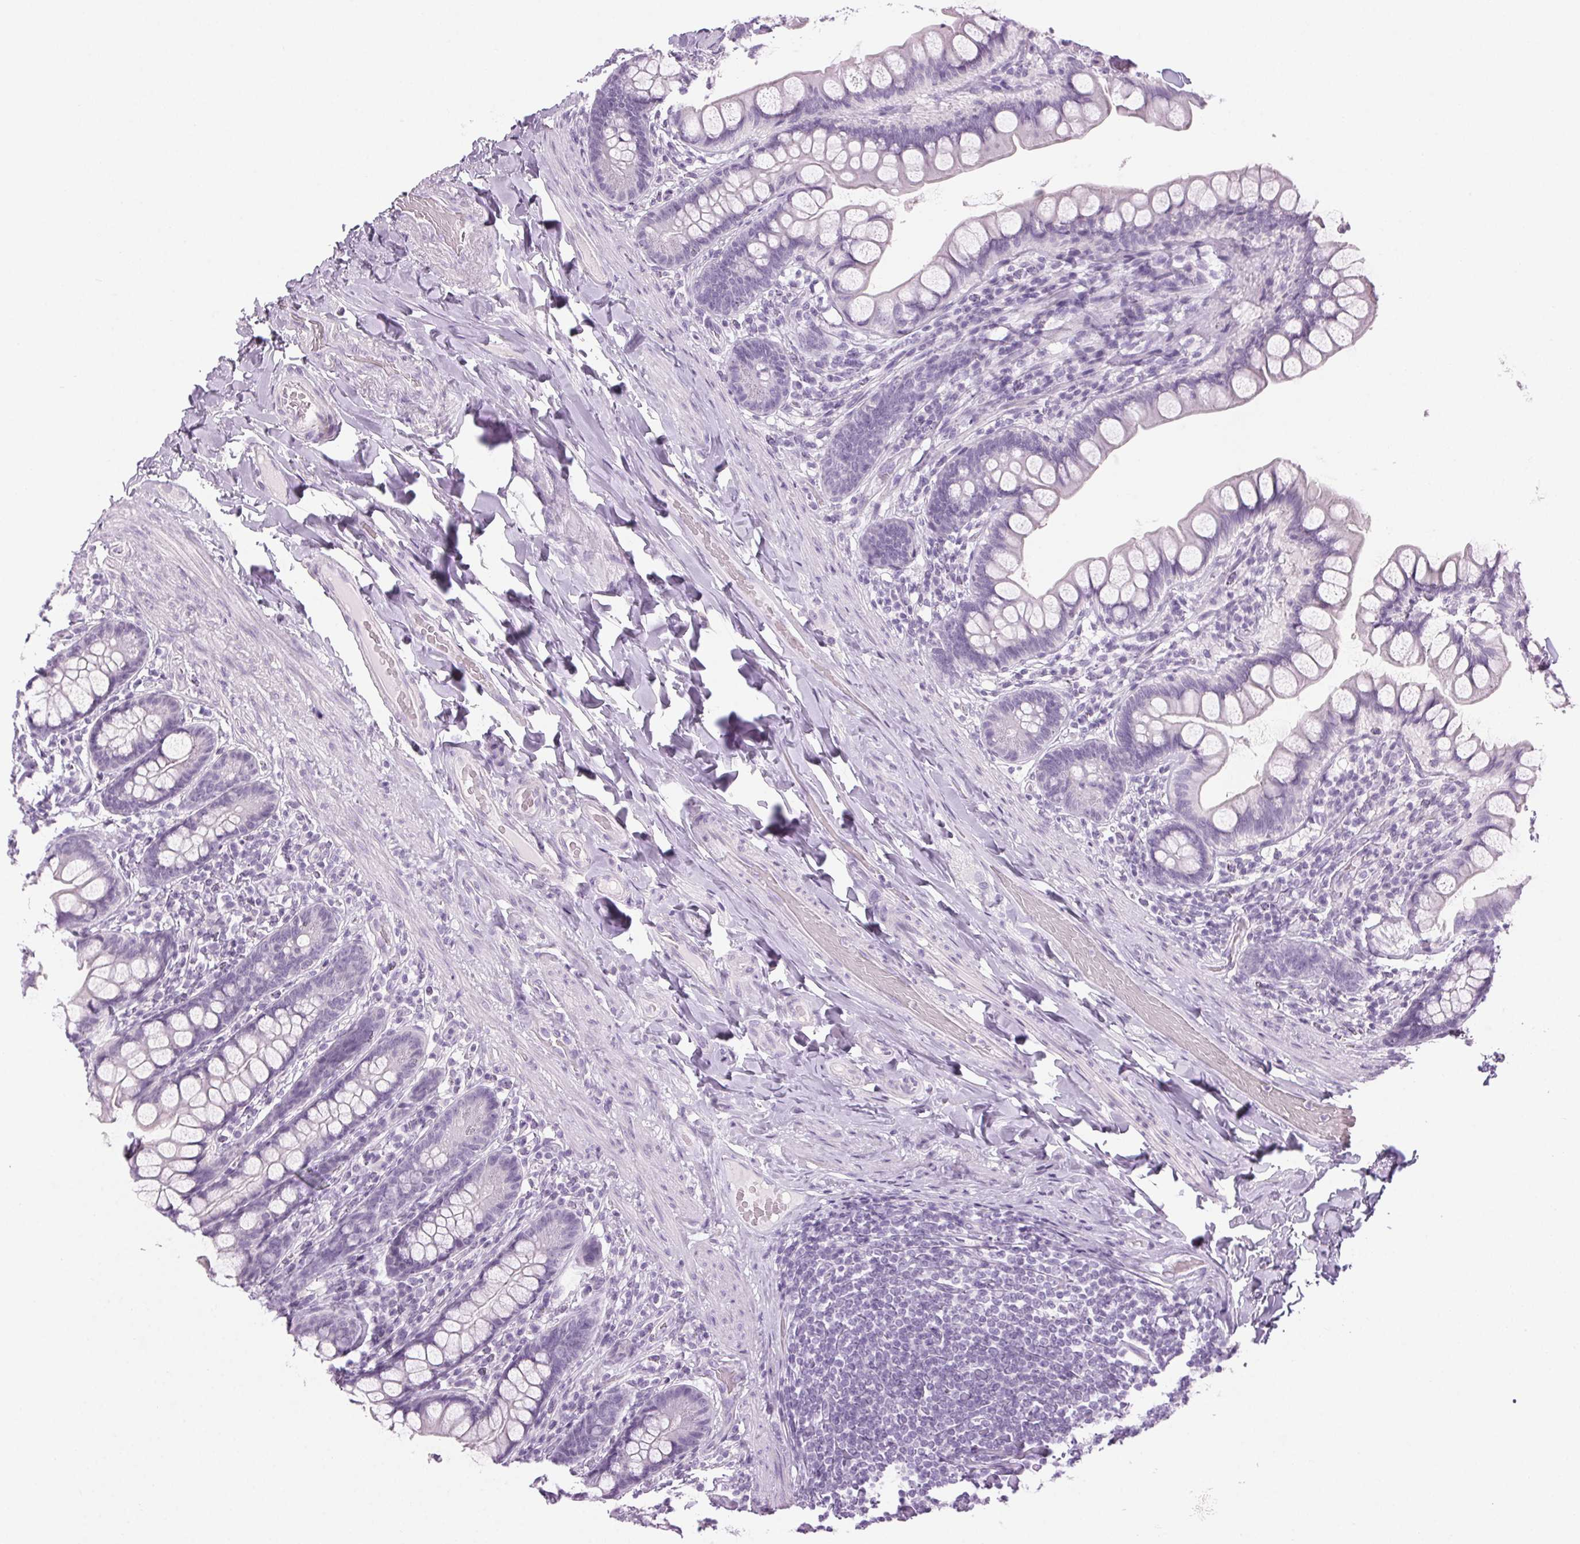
{"staining": {"intensity": "negative", "quantity": "none", "location": "none"}, "tissue": "small intestine", "cell_type": "Glandular cells", "image_type": "normal", "snomed": [{"axis": "morphology", "description": "Normal tissue, NOS"}, {"axis": "topography", "description": "Small intestine"}], "caption": "This is a histopathology image of immunohistochemistry (IHC) staining of unremarkable small intestine, which shows no staining in glandular cells.", "gene": "LRP2", "patient": {"sex": "male", "age": 70}}